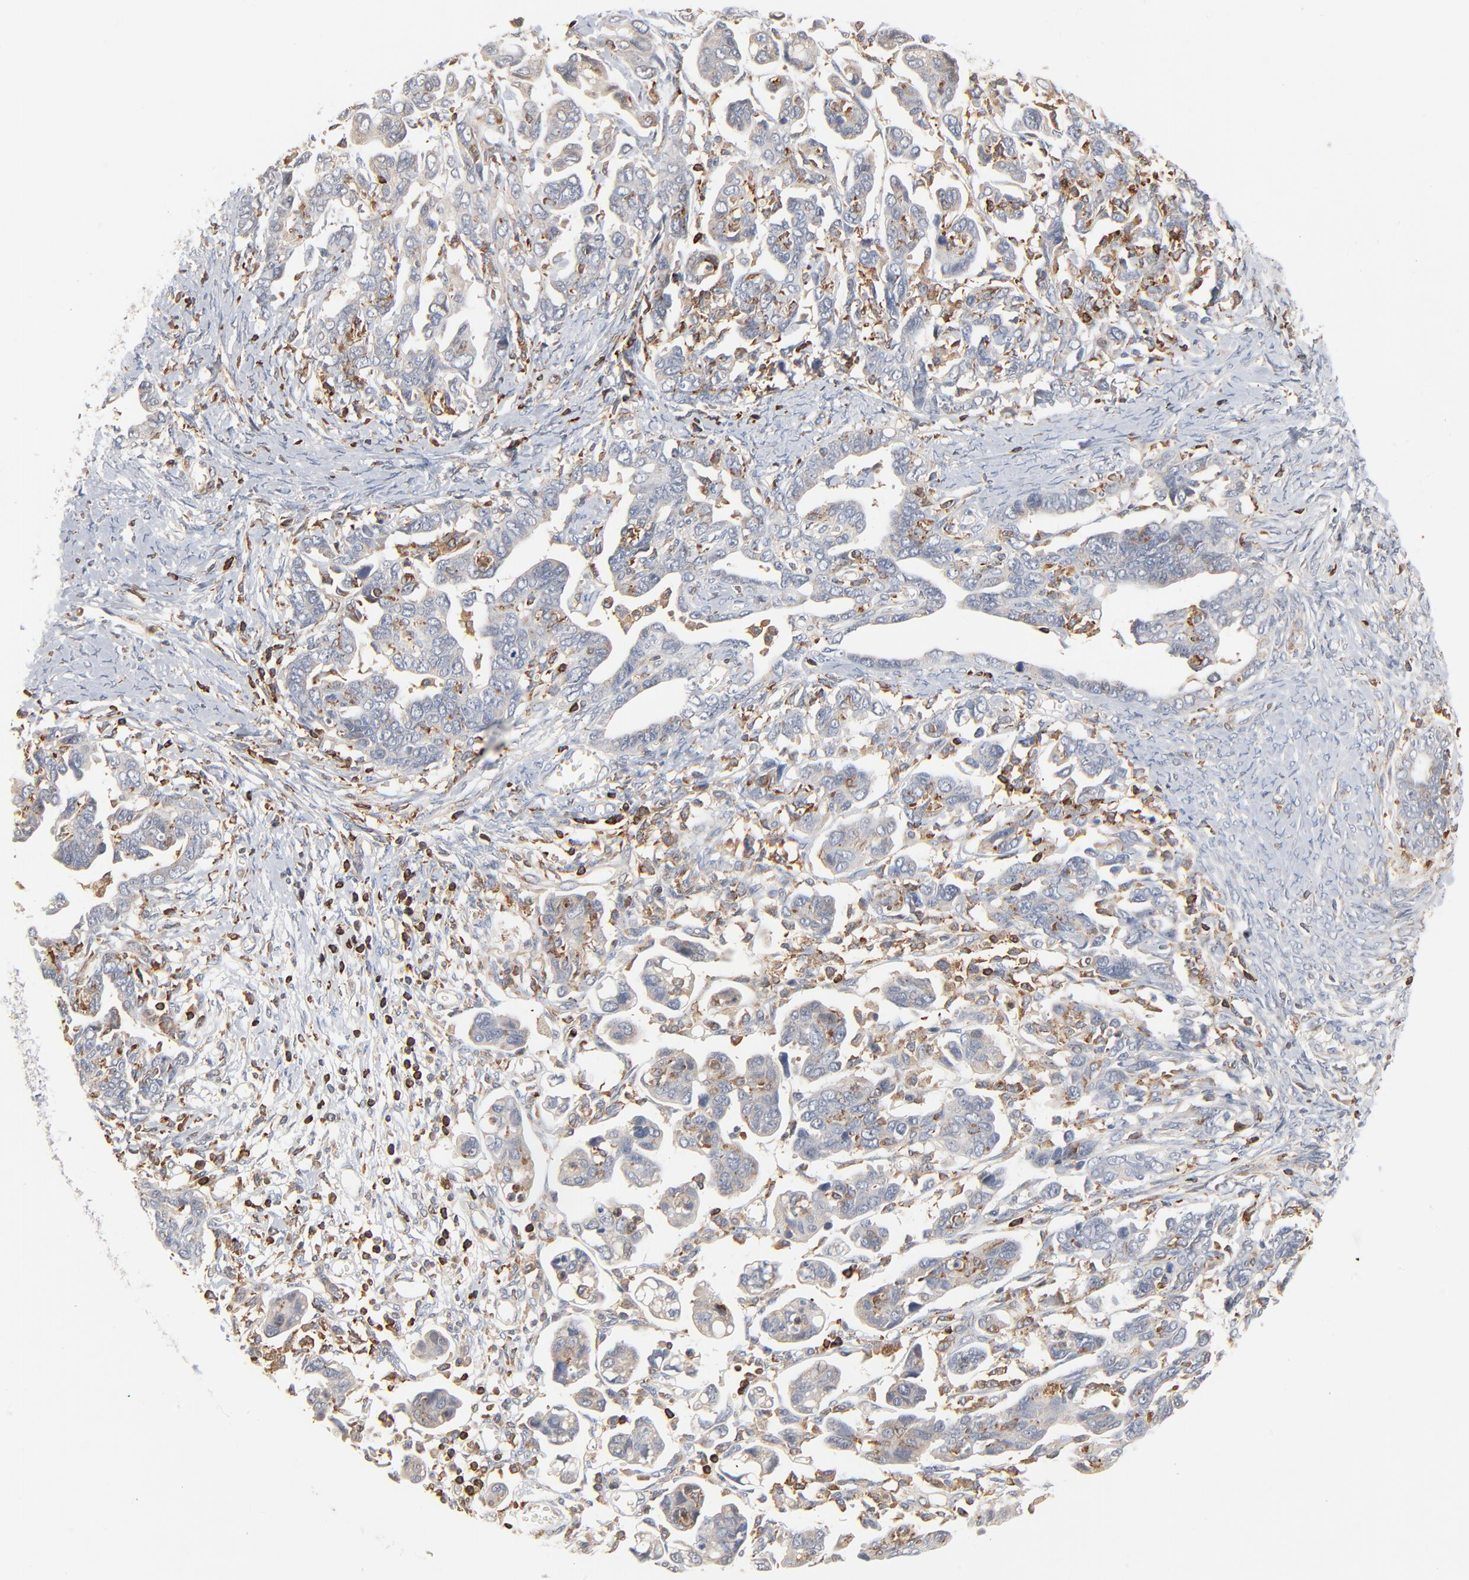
{"staining": {"intensity": "negative", "quantity": "none", "location": "none"}, "tissue": "ovarian cancer", "cell_type": "Tumor cells", "image_type": "cancer", "snomed": [{"axis": "morphology", "description": "Cystadenocarcinoma, serous, NOS"}, {"axis": "topography", "description": "Ovary"}], "caption": "Human ovarian cancer (serous cystadenocarcinoma) stained for a protein using immunohistochemistry (IHC) displays no staining in tumor cells.", "gene": "SH3KBP1", "patient": {"sex": "female", "age": 69}}